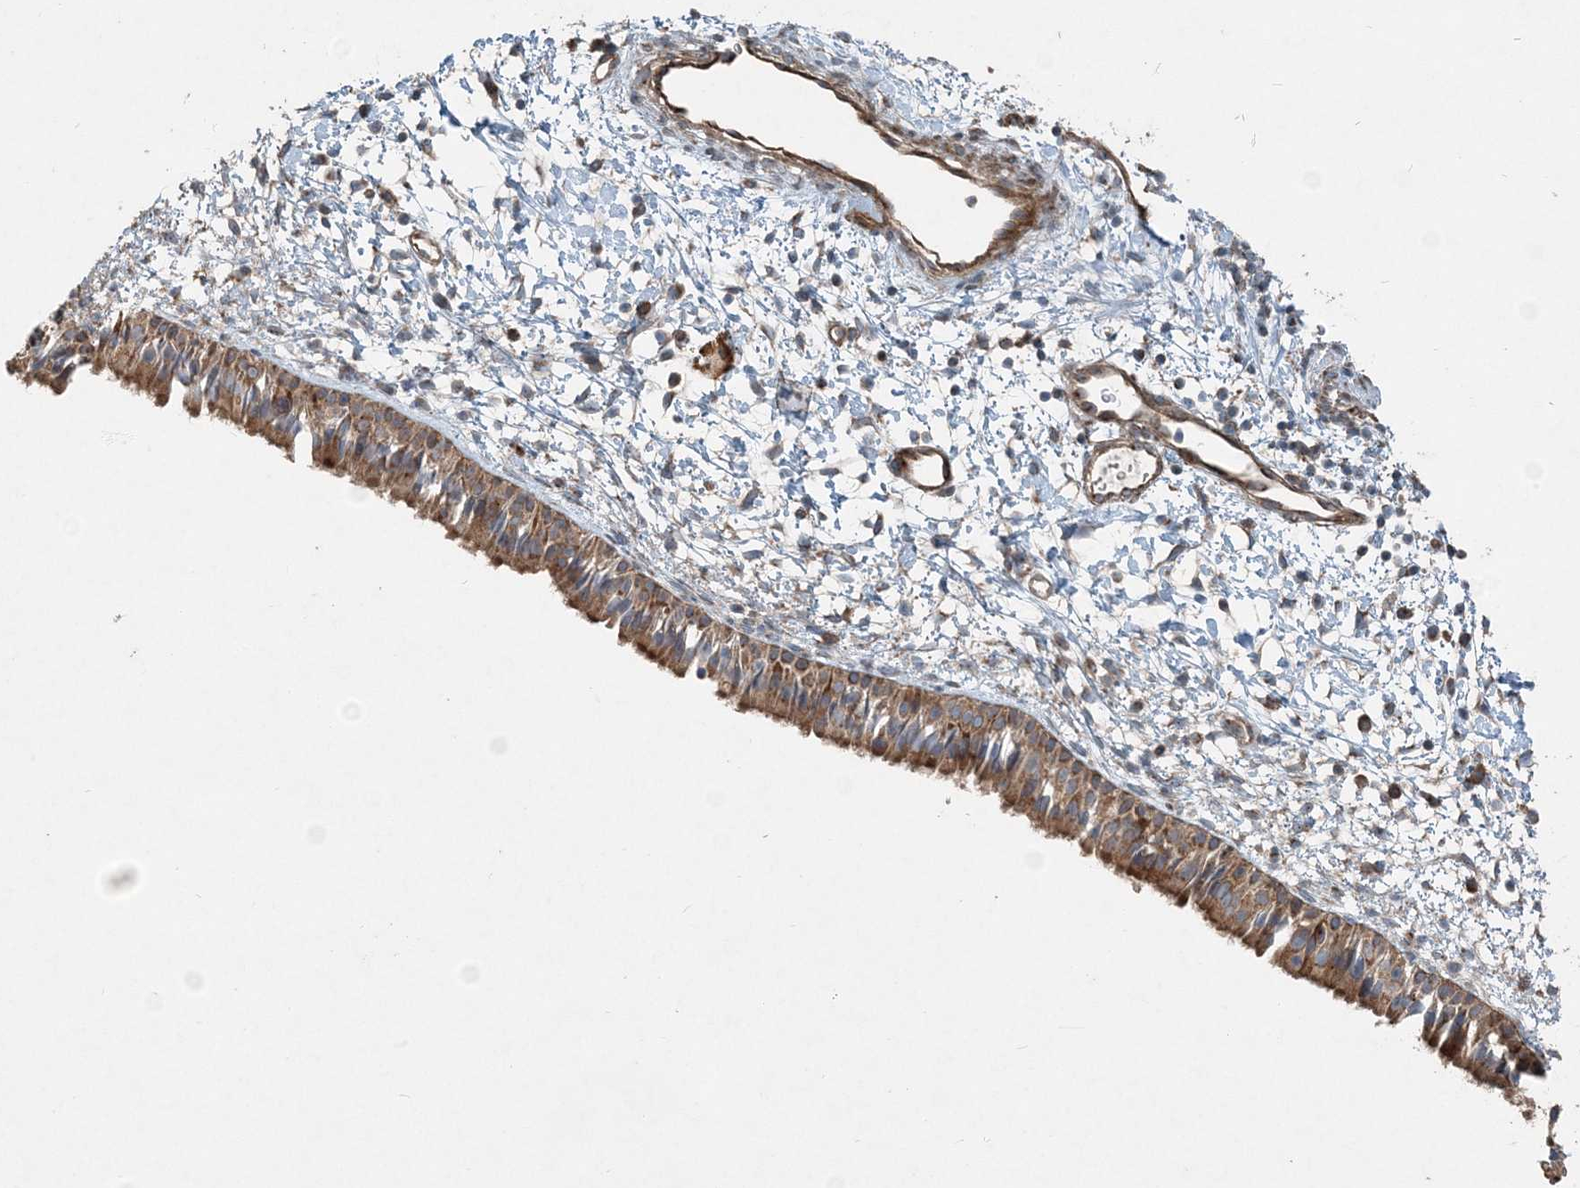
{"staining": {"intensity": "moderate", "quantity": ">75%", "location": "cytoplasmic/membranous"}, "tissue": "nasopharynx", "cell_type": "Respiratory epithelial cells", "image_type": "normal", "snomed": [{"axis": "morphology", "description": "Normal tissue, NOS"}, {"axis": "topography", "description": "Nasopharynx"}], "caption": "The histopathology image shows staining of normal nasopharynx, revealing moderate cytoplasmic/membranous protein positivity (brown color) within respiratory epithelial cells.", "gene": "INTU", "patient": {"sex": "male", "age": 22}}